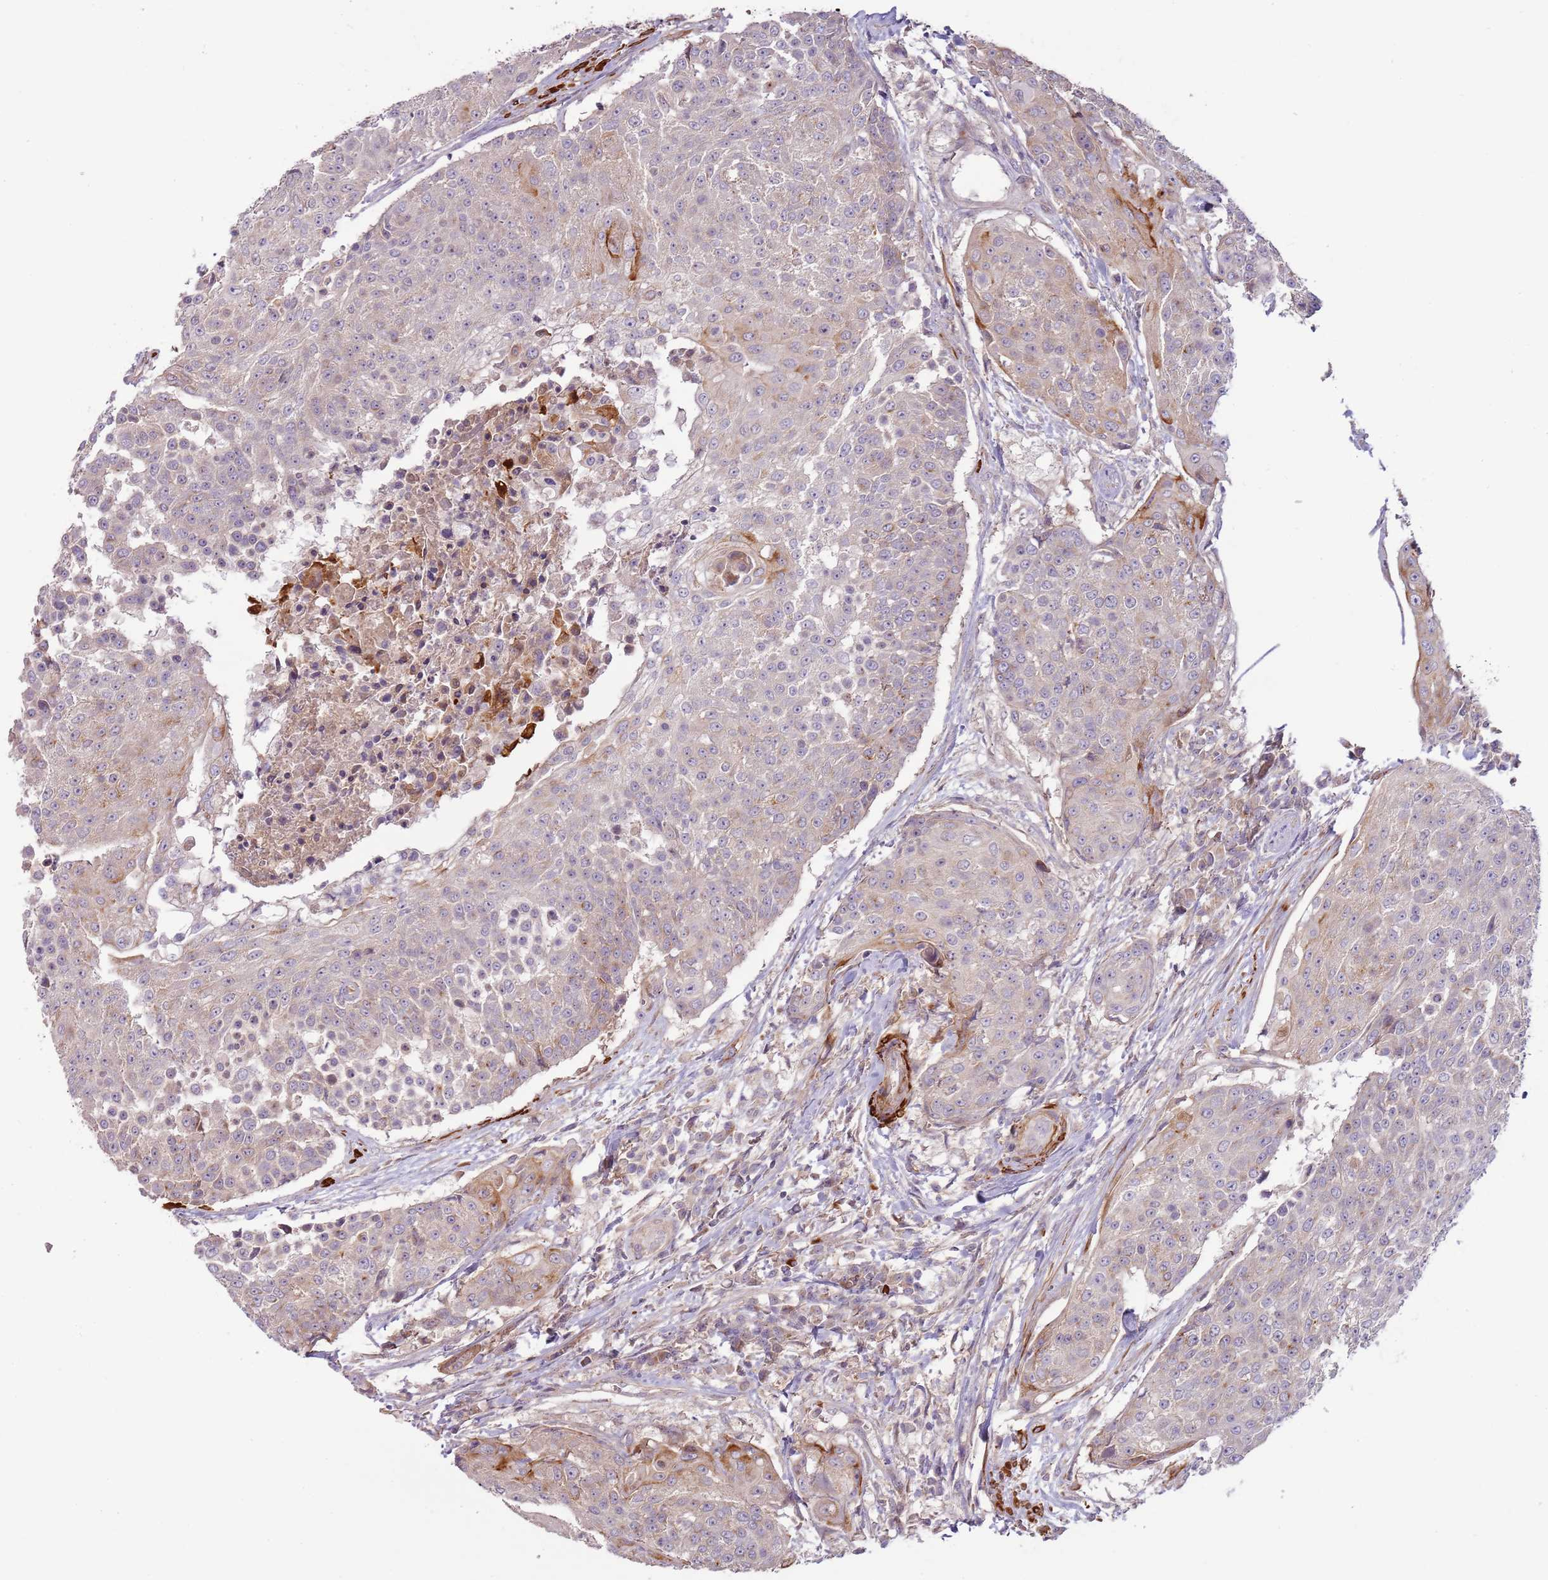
{"staining": {"intensity": "weak", "quantity": "<25%", "location": "cytoplasmic/membranous"}, "tissue": "urothelial cancer", "cell_type": "Tumor cells", "image_type": "cancer", "snomed": [{"axis": "morphology", "description": "Urothelial carcinoma, High grade"}, {"axis": "topography", "description": "Urinary bladder"}], "caption": "High-grade urothelial carcinoma stained for a protein using IHC shows no expression tumor cells.", "gene": "RNF128", "patient": {"sex": "female", "age": 63}}